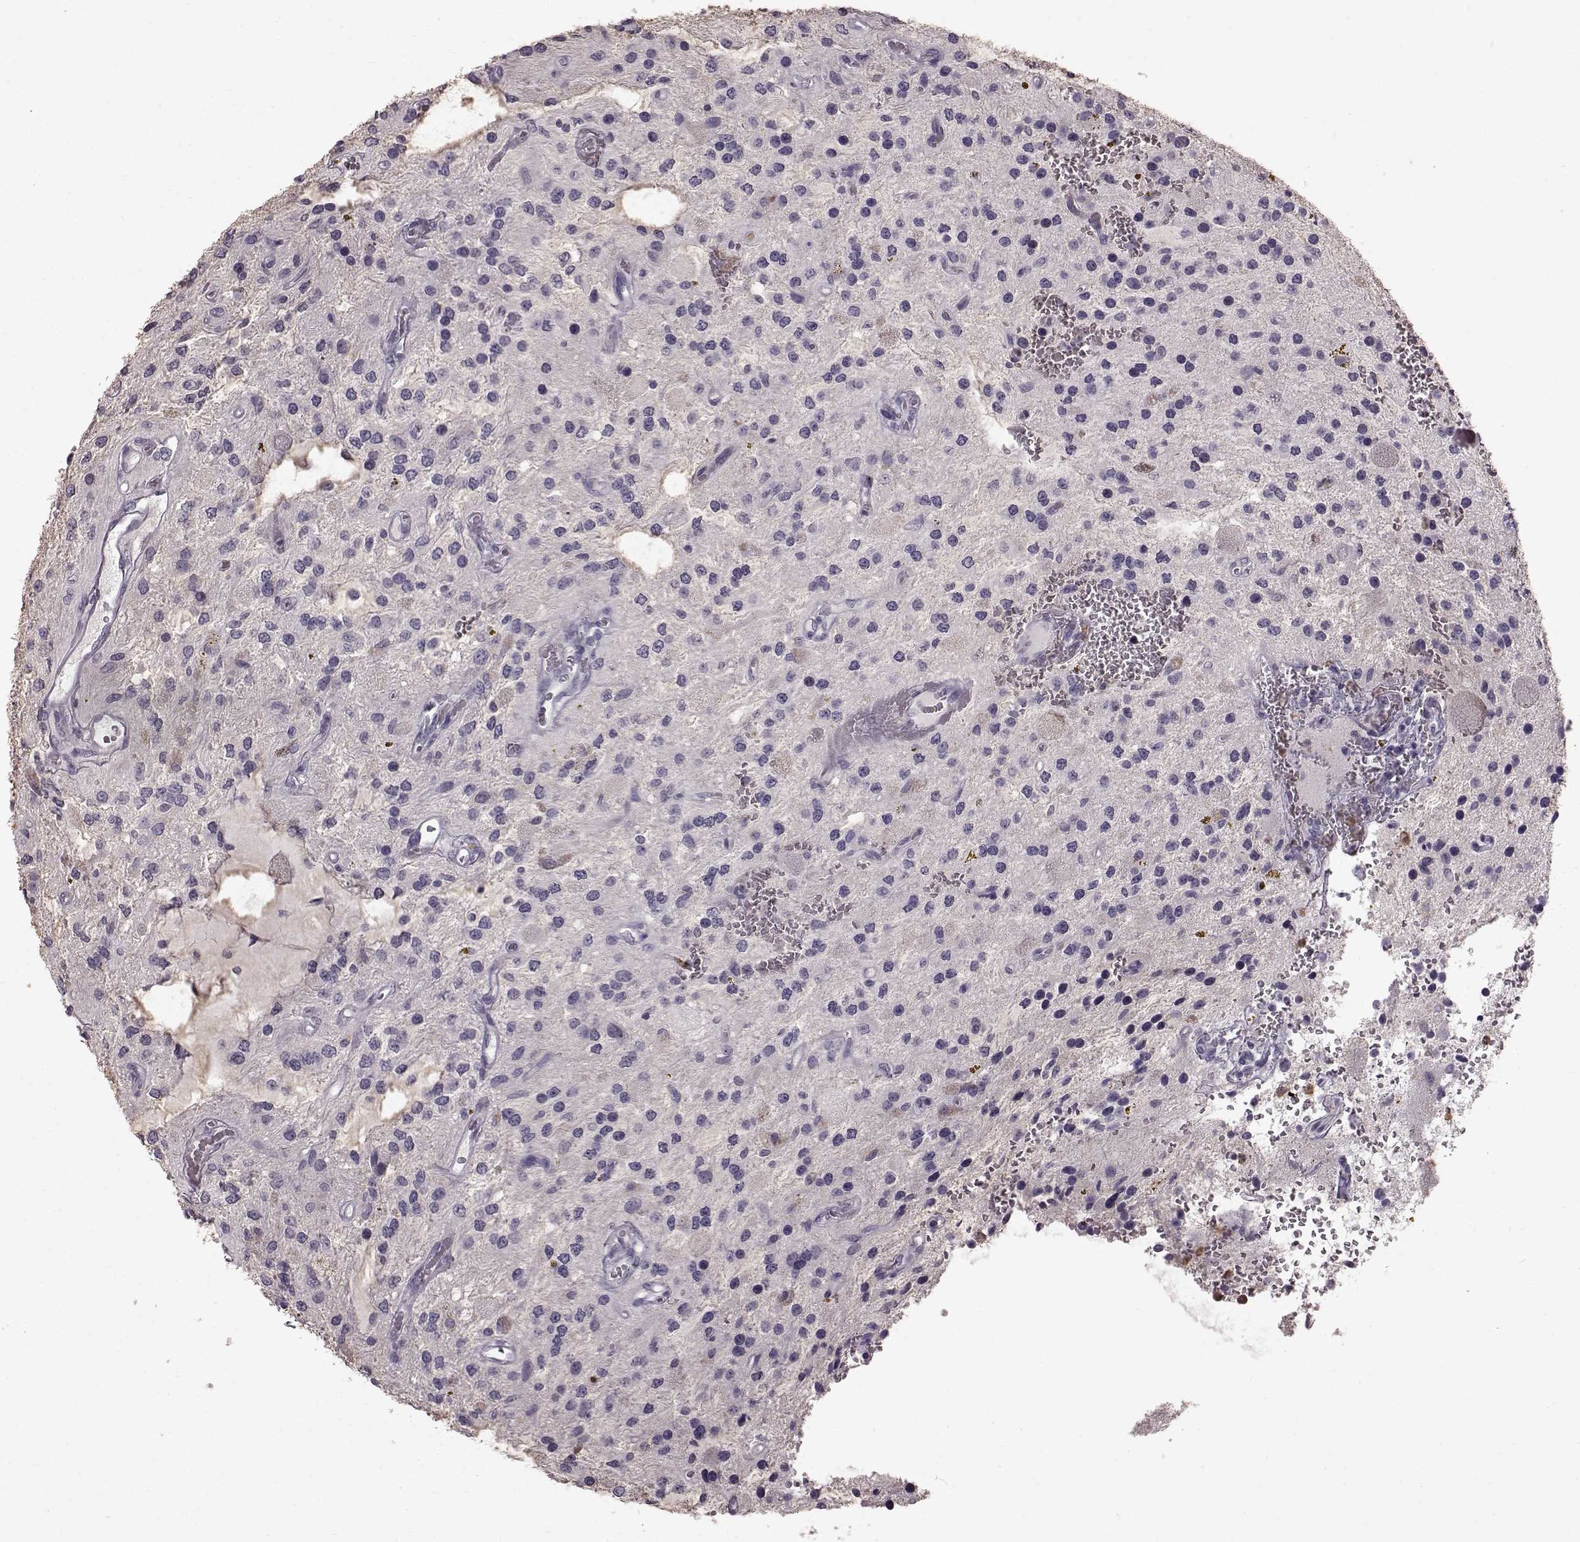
{"staining": {"intensity": "negative", "quantity": "none", "location": "none"}, "tissue": "glioma", "cell_type": "Tumor cells", "image_type": "cancer", "snomed": [{"axis": "morphology", "description": "Glioma, malignant, Low grade"}, {"axis": "topography", "description": "Cerebellum"}], "caption": "This is a photomicrograph of immunohistochemistry staining of glioma, which shows no staining in tumor cells.", "gene": "FUT4", "patient": {"sex": "female", "age": 14}}